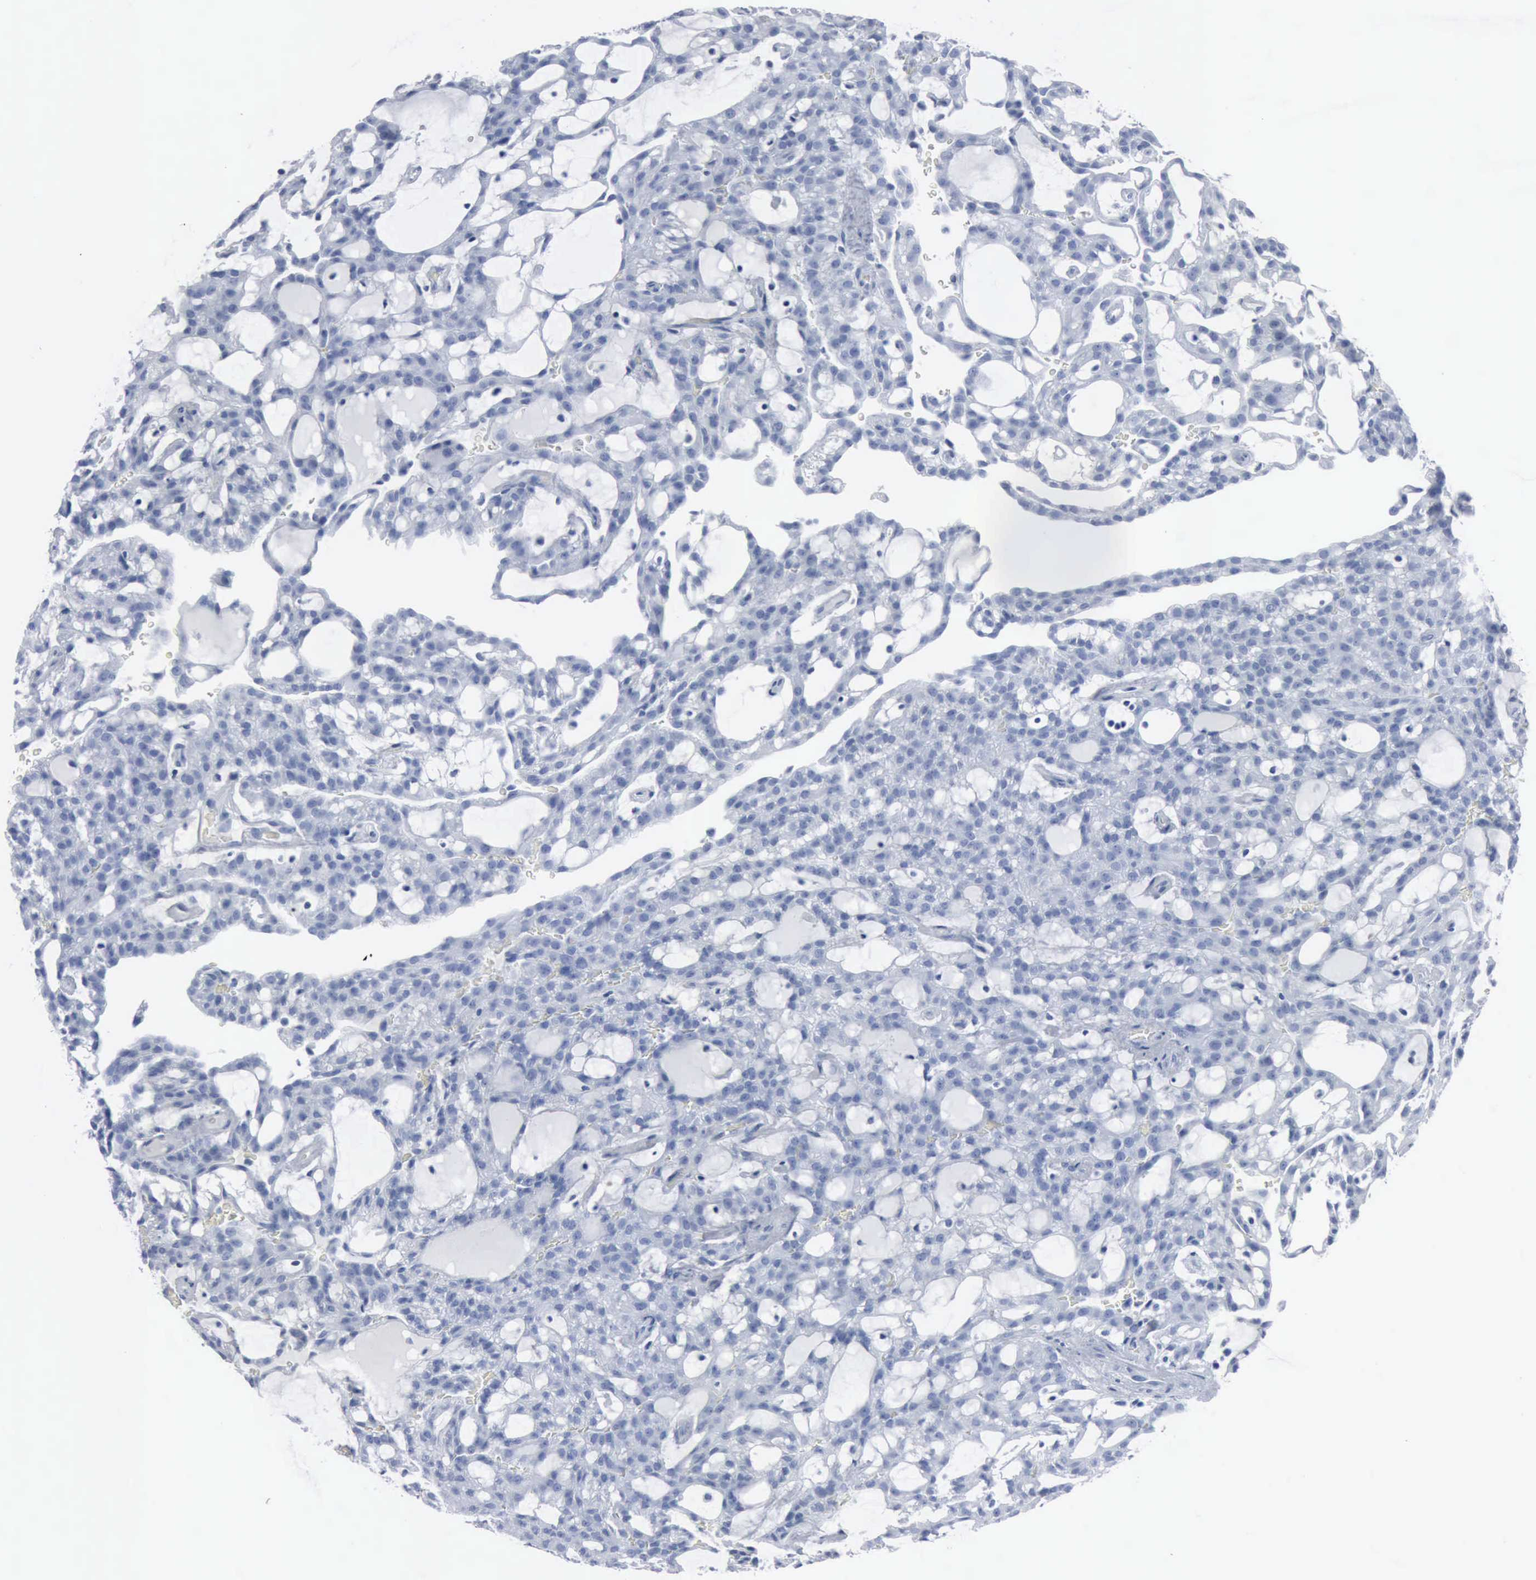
{"staining": {"intensity": "negative", "quantity": "none", "location": "none"}, "tissue": "renal cancer", "cell_type": "Tumor cells", "image_type": "cancer", "snomed": [{"axis": "morphology", "description": "Adenocarcinoma, NOS"}, {"axis": "topography", "description": "Kidney"}], "caption": "Immunohistochemistry (IHC) of adenocarcinoma (renal) displays no expression in tumor cells.", "gene": "DMD", "patient": {"sex": "male", "age": 63}}